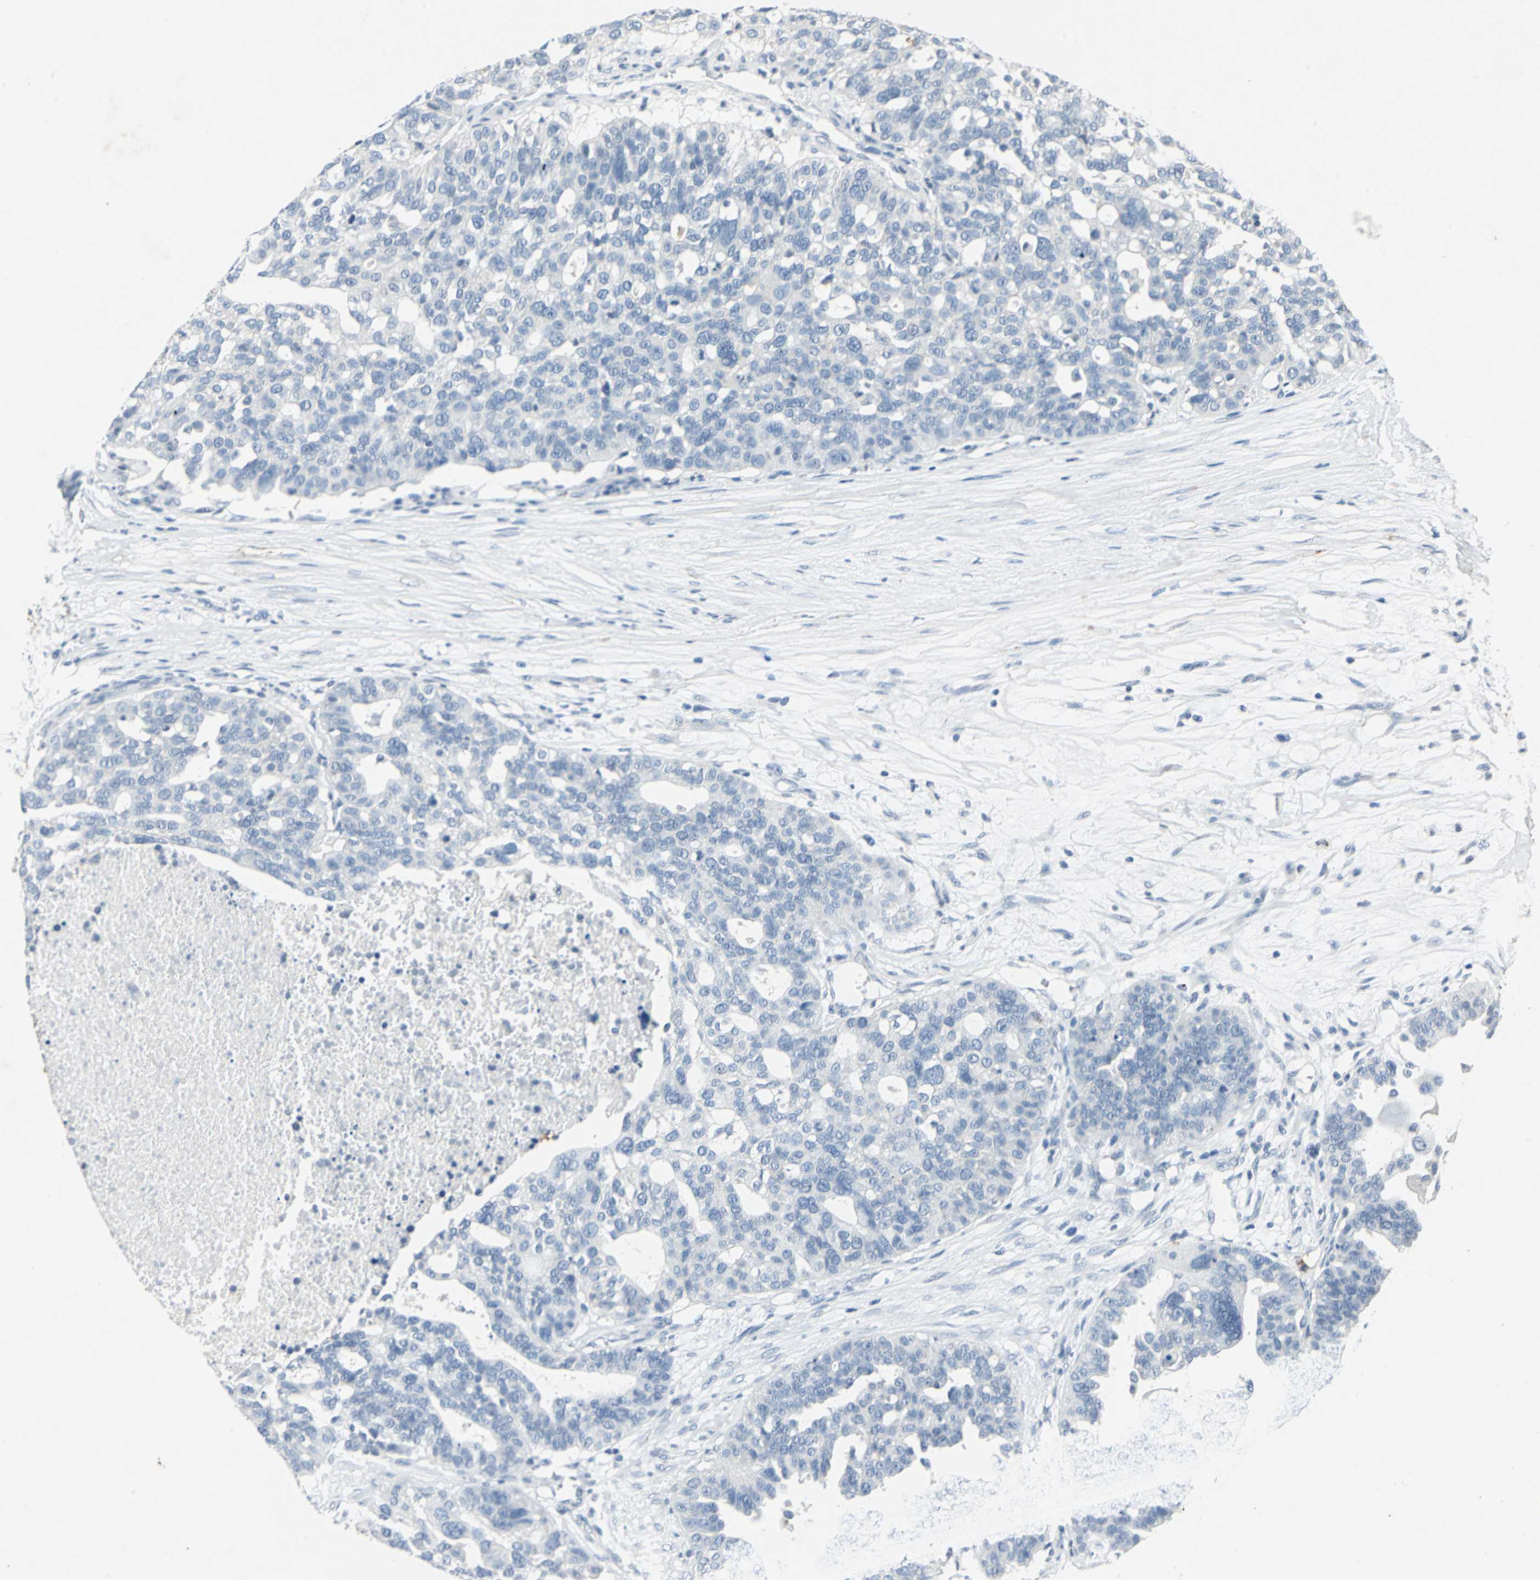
{"staining": {"intensity": "negative", "quantity": "none", "location": "none"}, "tissue": "ovarian cancer", "cell_type": "Tumor cells", "image_type": "cancer", "snomed": [{"axis": "morphology", "description": "Cystadenocarcinoma, serous, NOS"}, {"axis": "topography", "description": "Ovary"}], "caption": "DAB (3,3'-diaminobenzidine) immunohistochemical staining of ovarian cancer reveals no significant positivity in tumor cells.", "gene": "CAMK2B", "patient": {"sex": "female", "age": 59}}